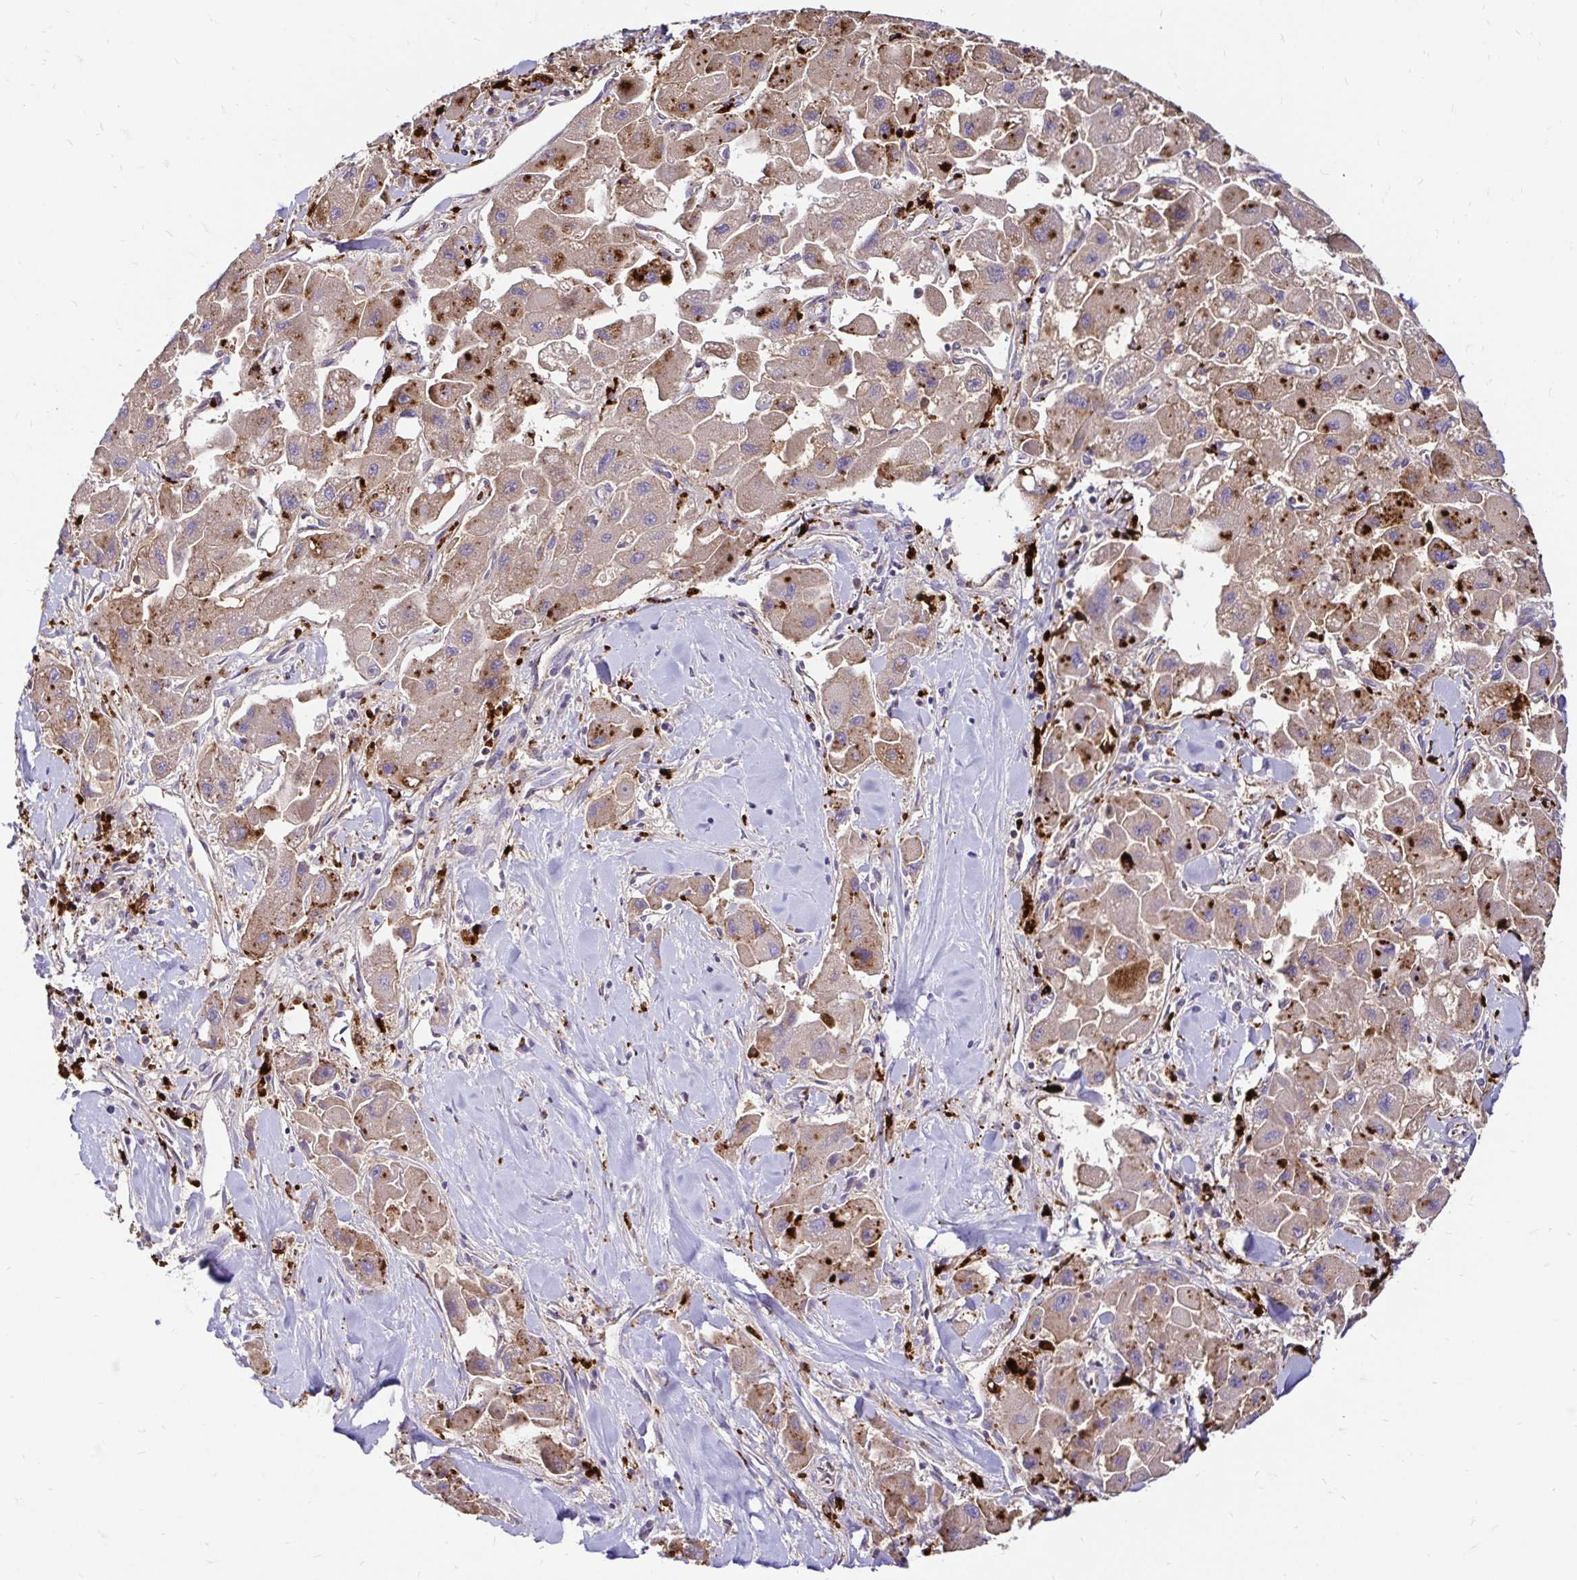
{"staining": {"intensity": "weak", "quantity": ">75%", "location": "cytoplasmic/membranous"}, "tissue": "liver cancer", "cell_type": "Tumor cells", "image_type": "cancer", "snomed": [{"axis": "morphology", "description": "Carcinoma, Hepatocellular, NOS"}, {"axis": "topography", "description": "Liver"}], "caption": "Hepatocellular carcinoma (liver) tissue exhibits weak cytoplasmic/membranous expression in about >75% of tumor cells, visualized by immunohistochemistry. The protein of interest is stained brown, and the nuclei are stained in blue (DAB (3,3'-diaminobenzidine) IHC with brightfield microscopy, high magnification).", "gene": "FUCA1", "patient": {"sex": "male", "age": 24}}